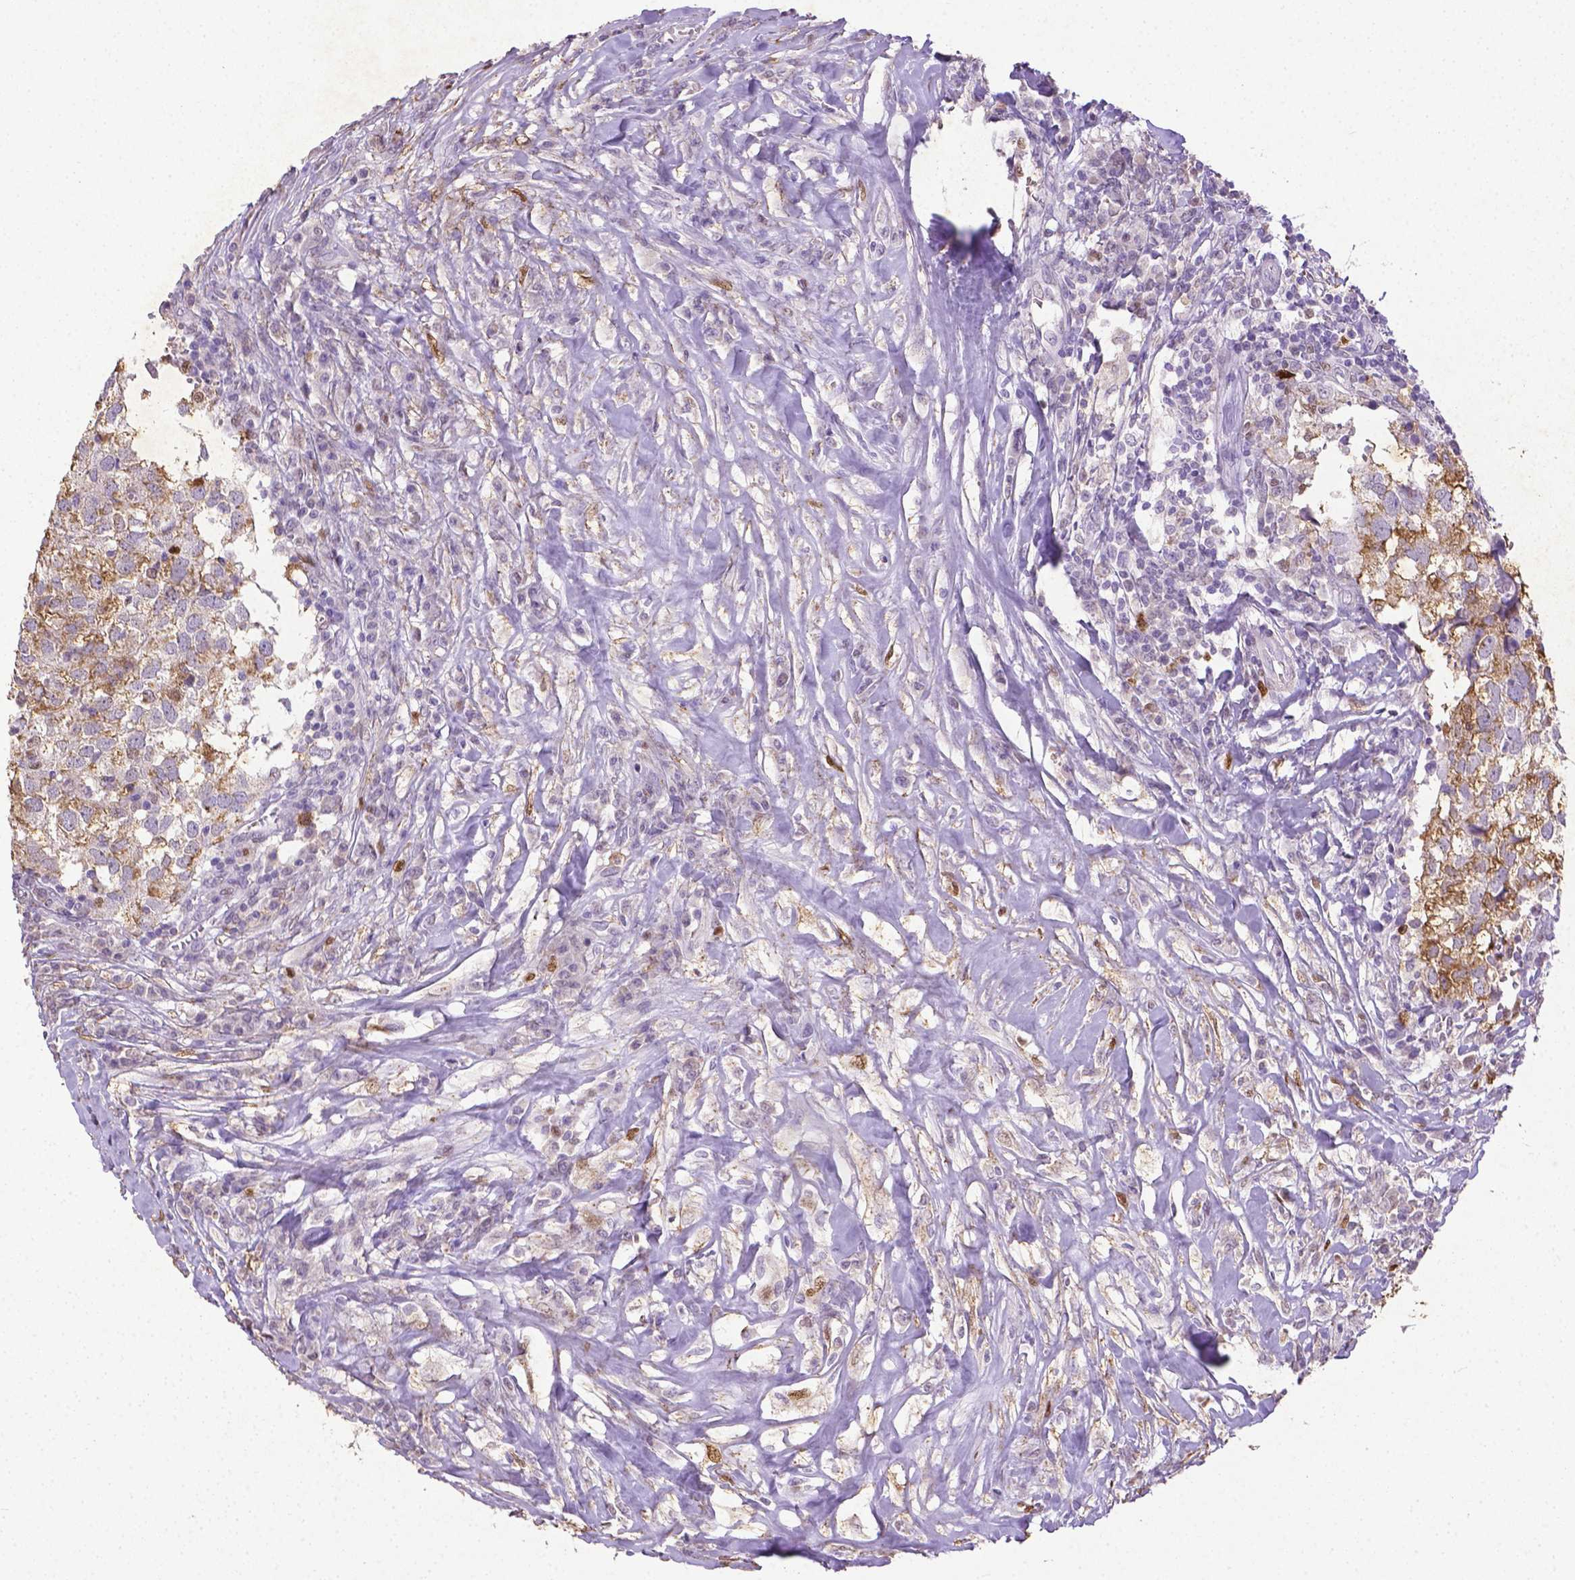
{"staining": {"intensity": "moderate", "quantity": ">75%", "location": "cytoplasmic/membranous"}, "tissue": "breast cancer", "cell_type": "Tumor cells", "image_type": "cancer", "snomed": [{"axis": "morphology", "description": "Duct carcinoma"}, {"axis": "topography", "description": "Breast"}], "caption": "Brown immunohistochemical staining in breast invasive ductal carcinoma demonstrates moderate cytoplasmic/membranous positivity in about >75% of tumor cells.", "gene": "CDKN1A", "patient": {"sex": "female", "age": 30}}